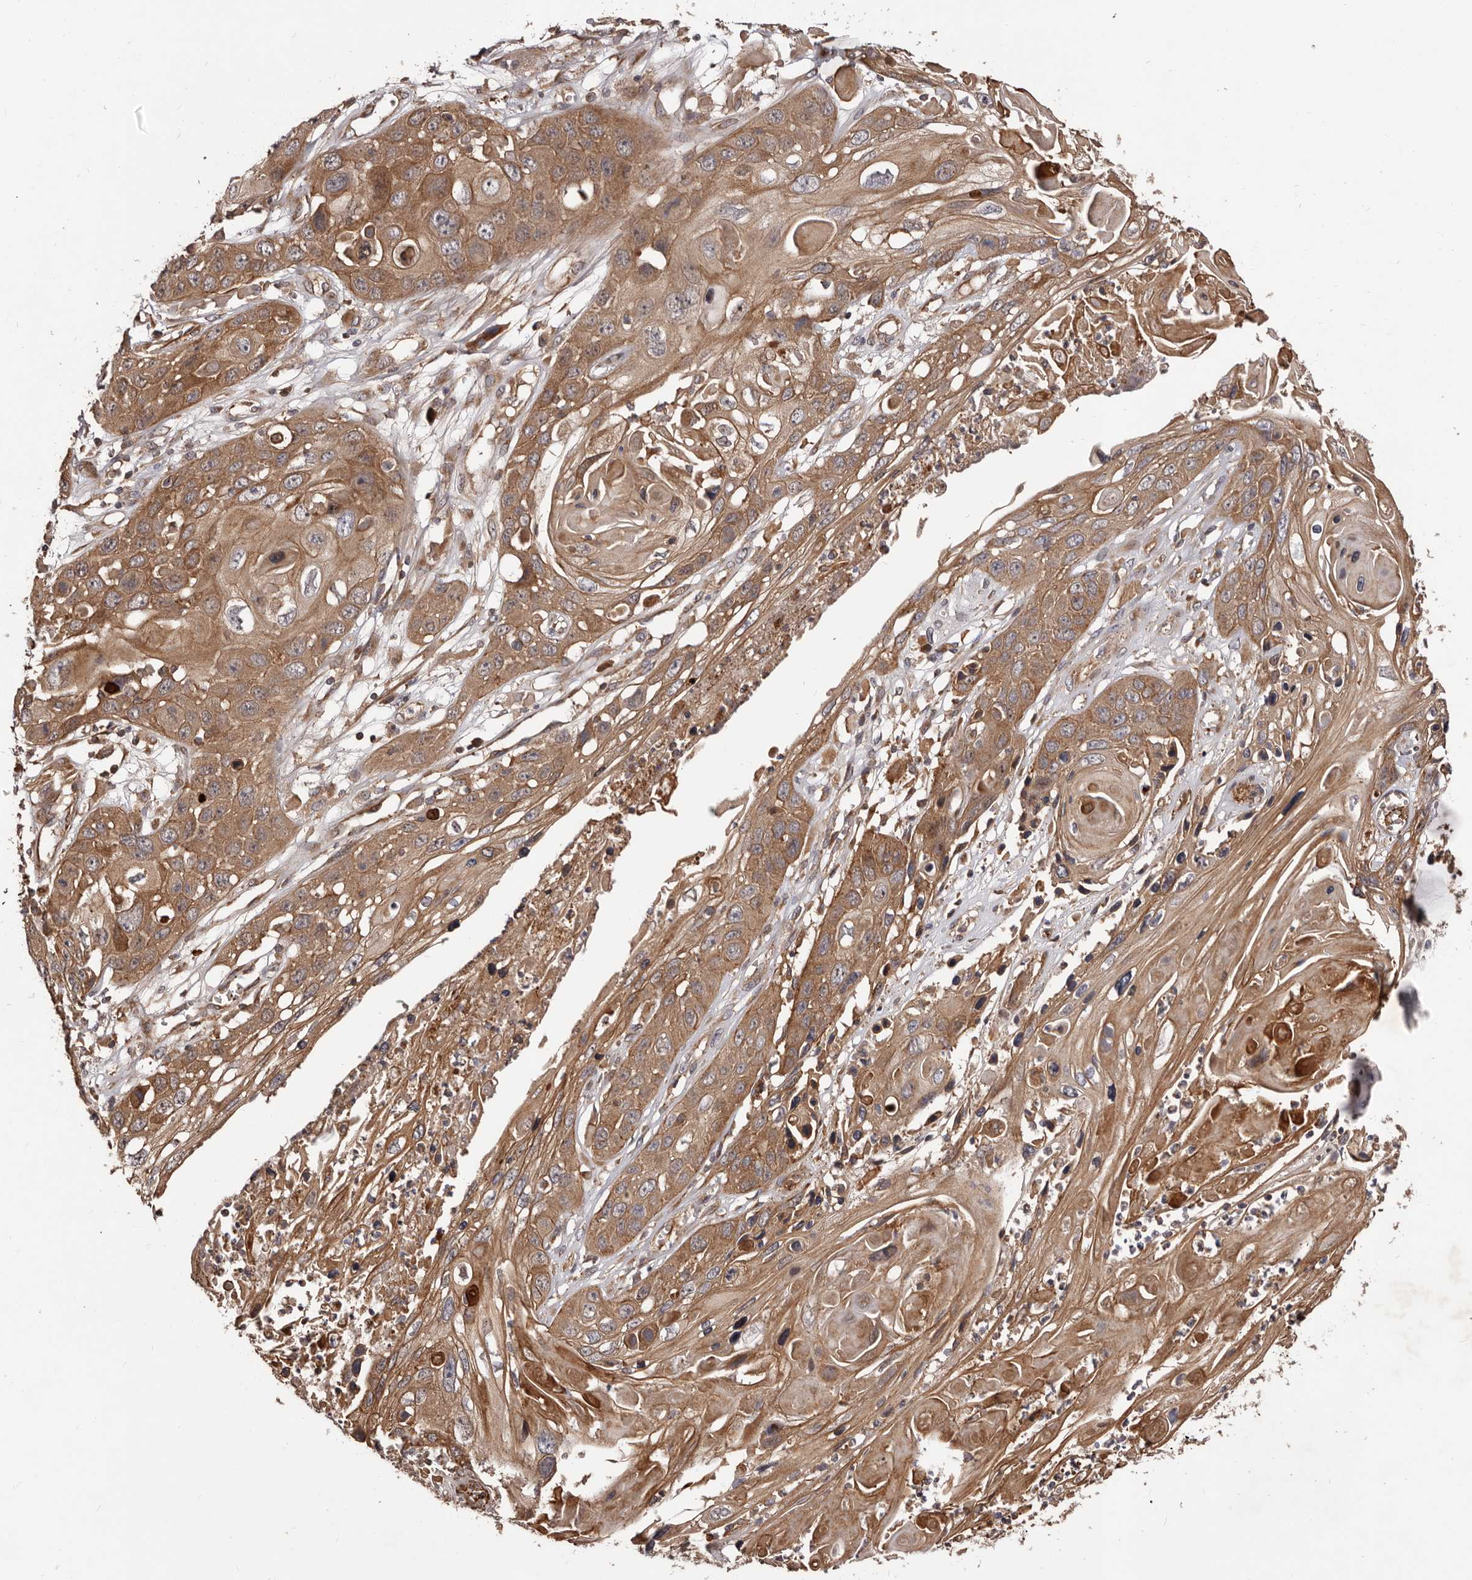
{"staining": {"intensity": "moderate", "quantity": ">75%", "location": "cytoplasmic/membranous"}, "tissue": "skin cancer", "cell_type": "Tumor cells", "image_type": "cancer", "snomed": [{"axis": "morphology", "description": "Squamous cell carcinoma, NOS"}, {"axis": "topography", "description": "Skin"}], "caption": "Skin cancer was stained to show a protein in brown. There is medium levels of moderate cytoplasmic/membranous staining in approximately >75% of tumor cells. The protein is shown in brown color, while the nuclei are stained blue.", "gene": "GTPBP1", "patient": {"sex": "male", "age": 55}}